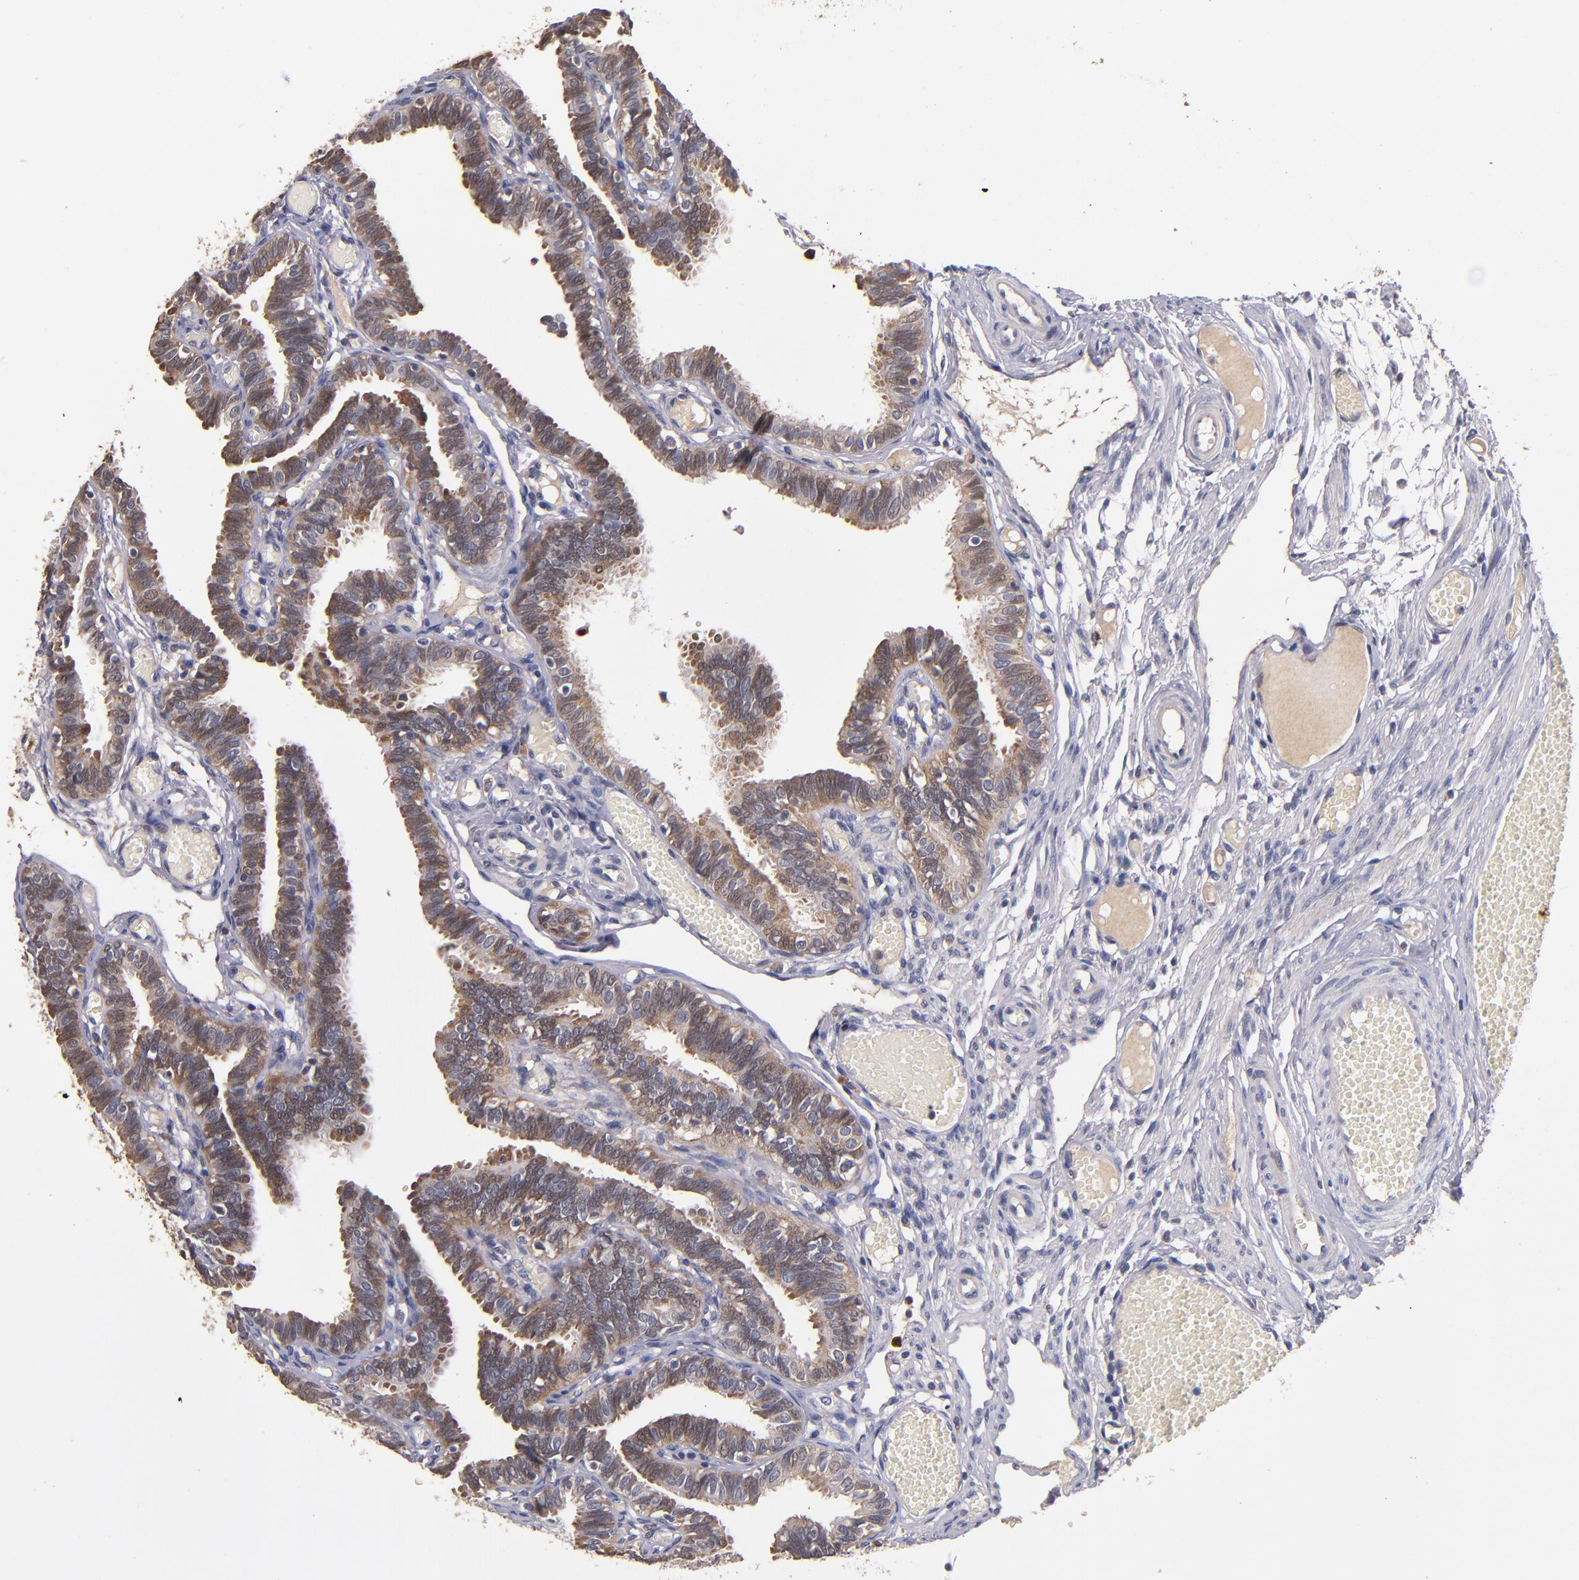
{"staining": {"intensity": "moderate", "quantity": ">75%", "location": "cytoplasmic/membranous"}, "tissue": "fallopian tube", "cell_type": "Glandular cells", "image_type": "normal", "snomed": [{"axis": "morphology", "description": "Normal tissue, NOS"}, {"axis": "topography", "description": "Fallopian tube"}], "caption": "This is a histology image of immunohistochemistry staining of unremarkable fallopian tube, which shows moderate positivity in the cytoplasmic/membranous of glandular cells.", "gene": "TTLL12", "patient": {"sex": "female", "age": 29}}